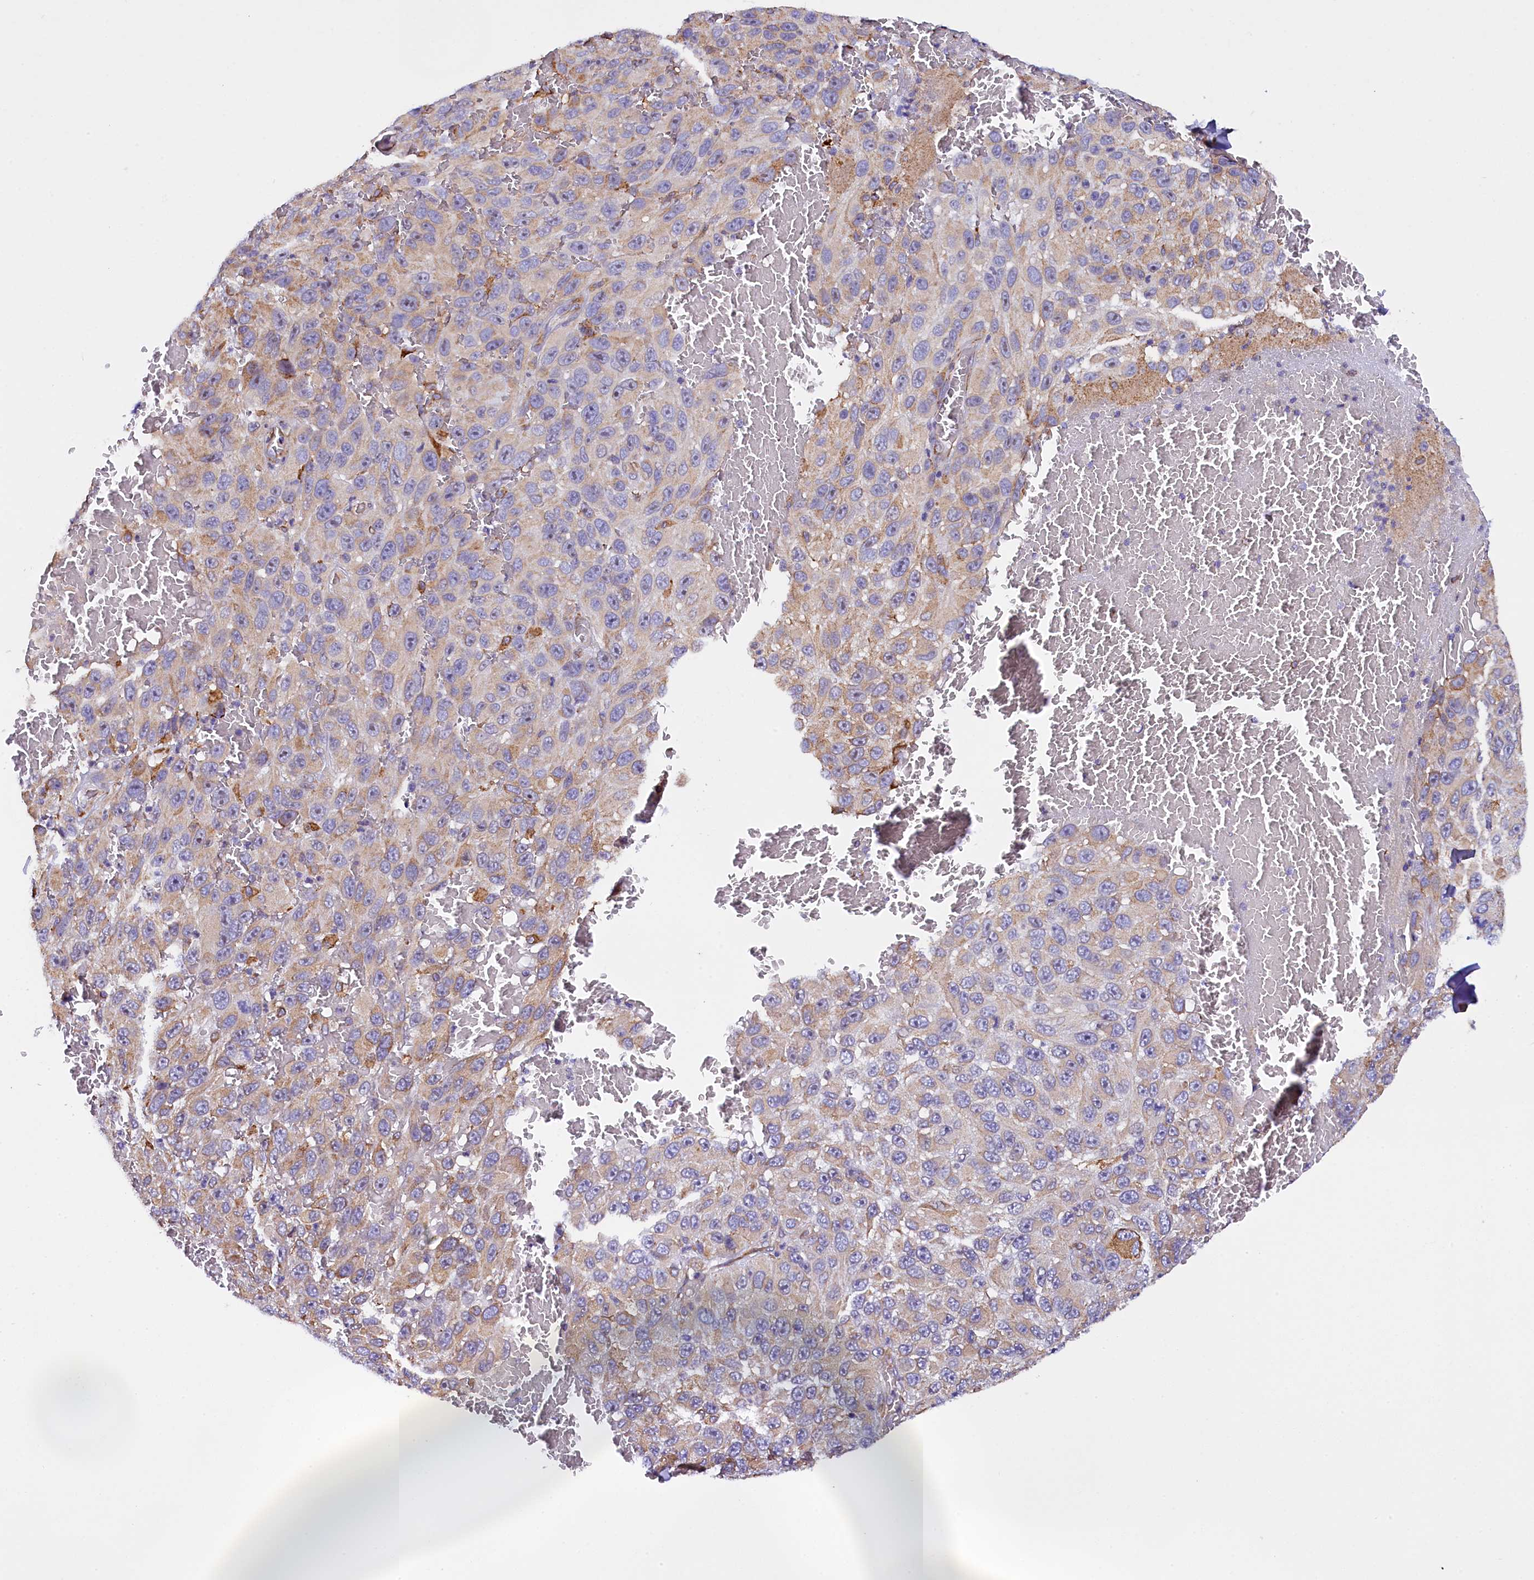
{"staining": {"intensity": "weak", "quantity": "<25%", "location": "cytoplasmic/membranous"}, "tissue": "melanoma", "cell_type": "Tumor cells", "image_type": "cancer", "snomed": [{"axis": "morphology", "description": "Normal tissue, NOS"}, {"axis": "morphology", "description": "Malignant melanoma, NOS"}, {"axis": "topography", "description": "Skin"}], "caption": "Immunohistochemistry (IHC) of melanoma shows no staining in tumor cells. The staining is performed using DAB brown chromogen with nuclei counter-stained in using hematoxylin.", "gene": "CAPS2", "patient": {"sex": "female", "age": 96}}